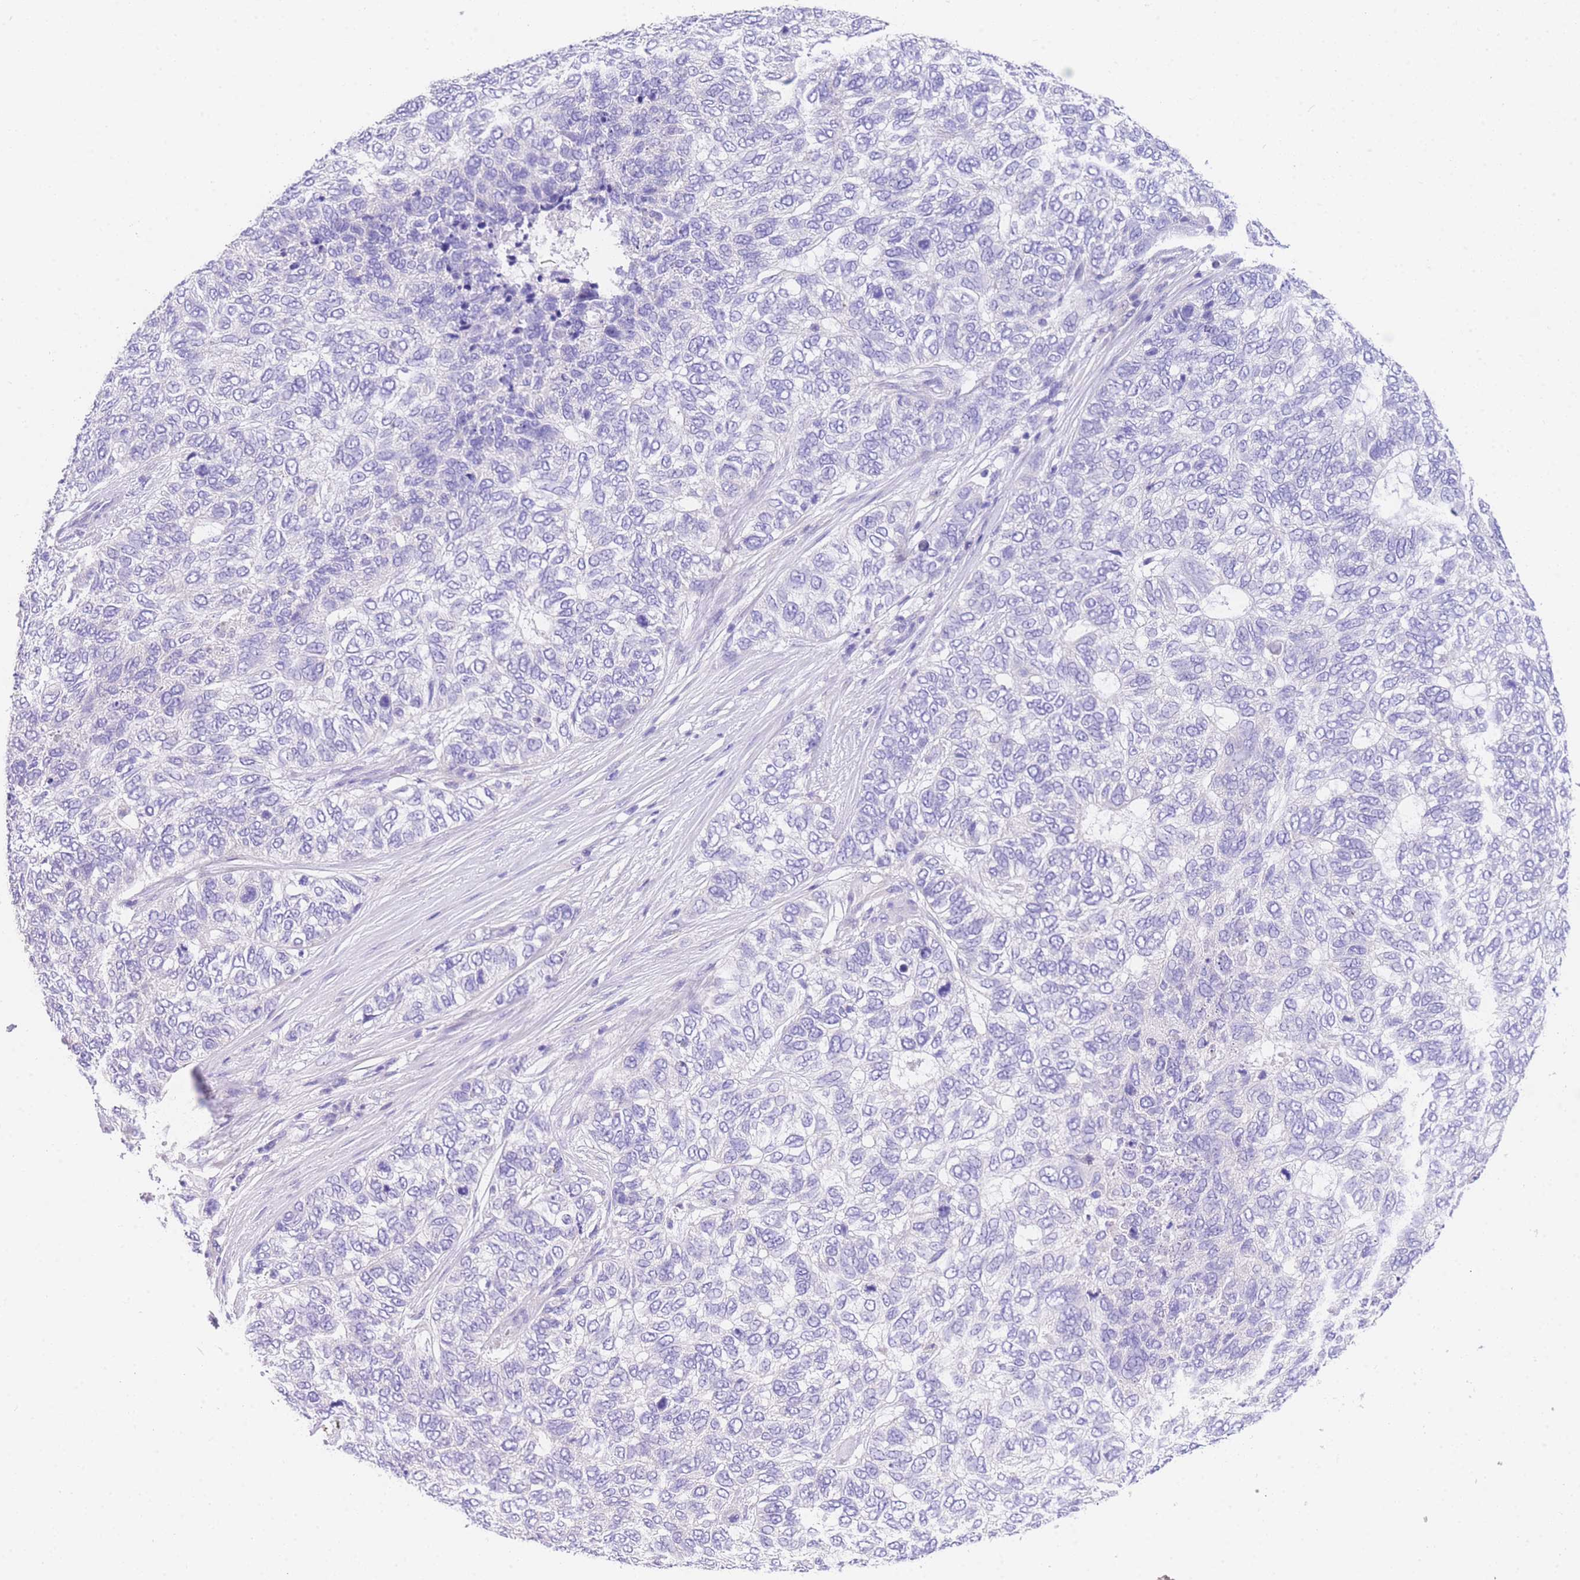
{"staining": {"intensity": "negative", "quantity": "none", "location": "none"}, "tissue": "skin cancer", "cell_type": "Tumor cells", "image_type": "cancer", "snomed": [{"axis": "morphology", "description": "Basal cell carcinoma"}, {"axis": "topography", "description": "Skin"}], "caption": "This image is of skin cancer stained with IHC to label a protein in brown with the nuclei are counter-stained blue. There is no positivity in tumor cells.", "gene": "EPN2", "patient": {"sex": "female", "age": 65}}